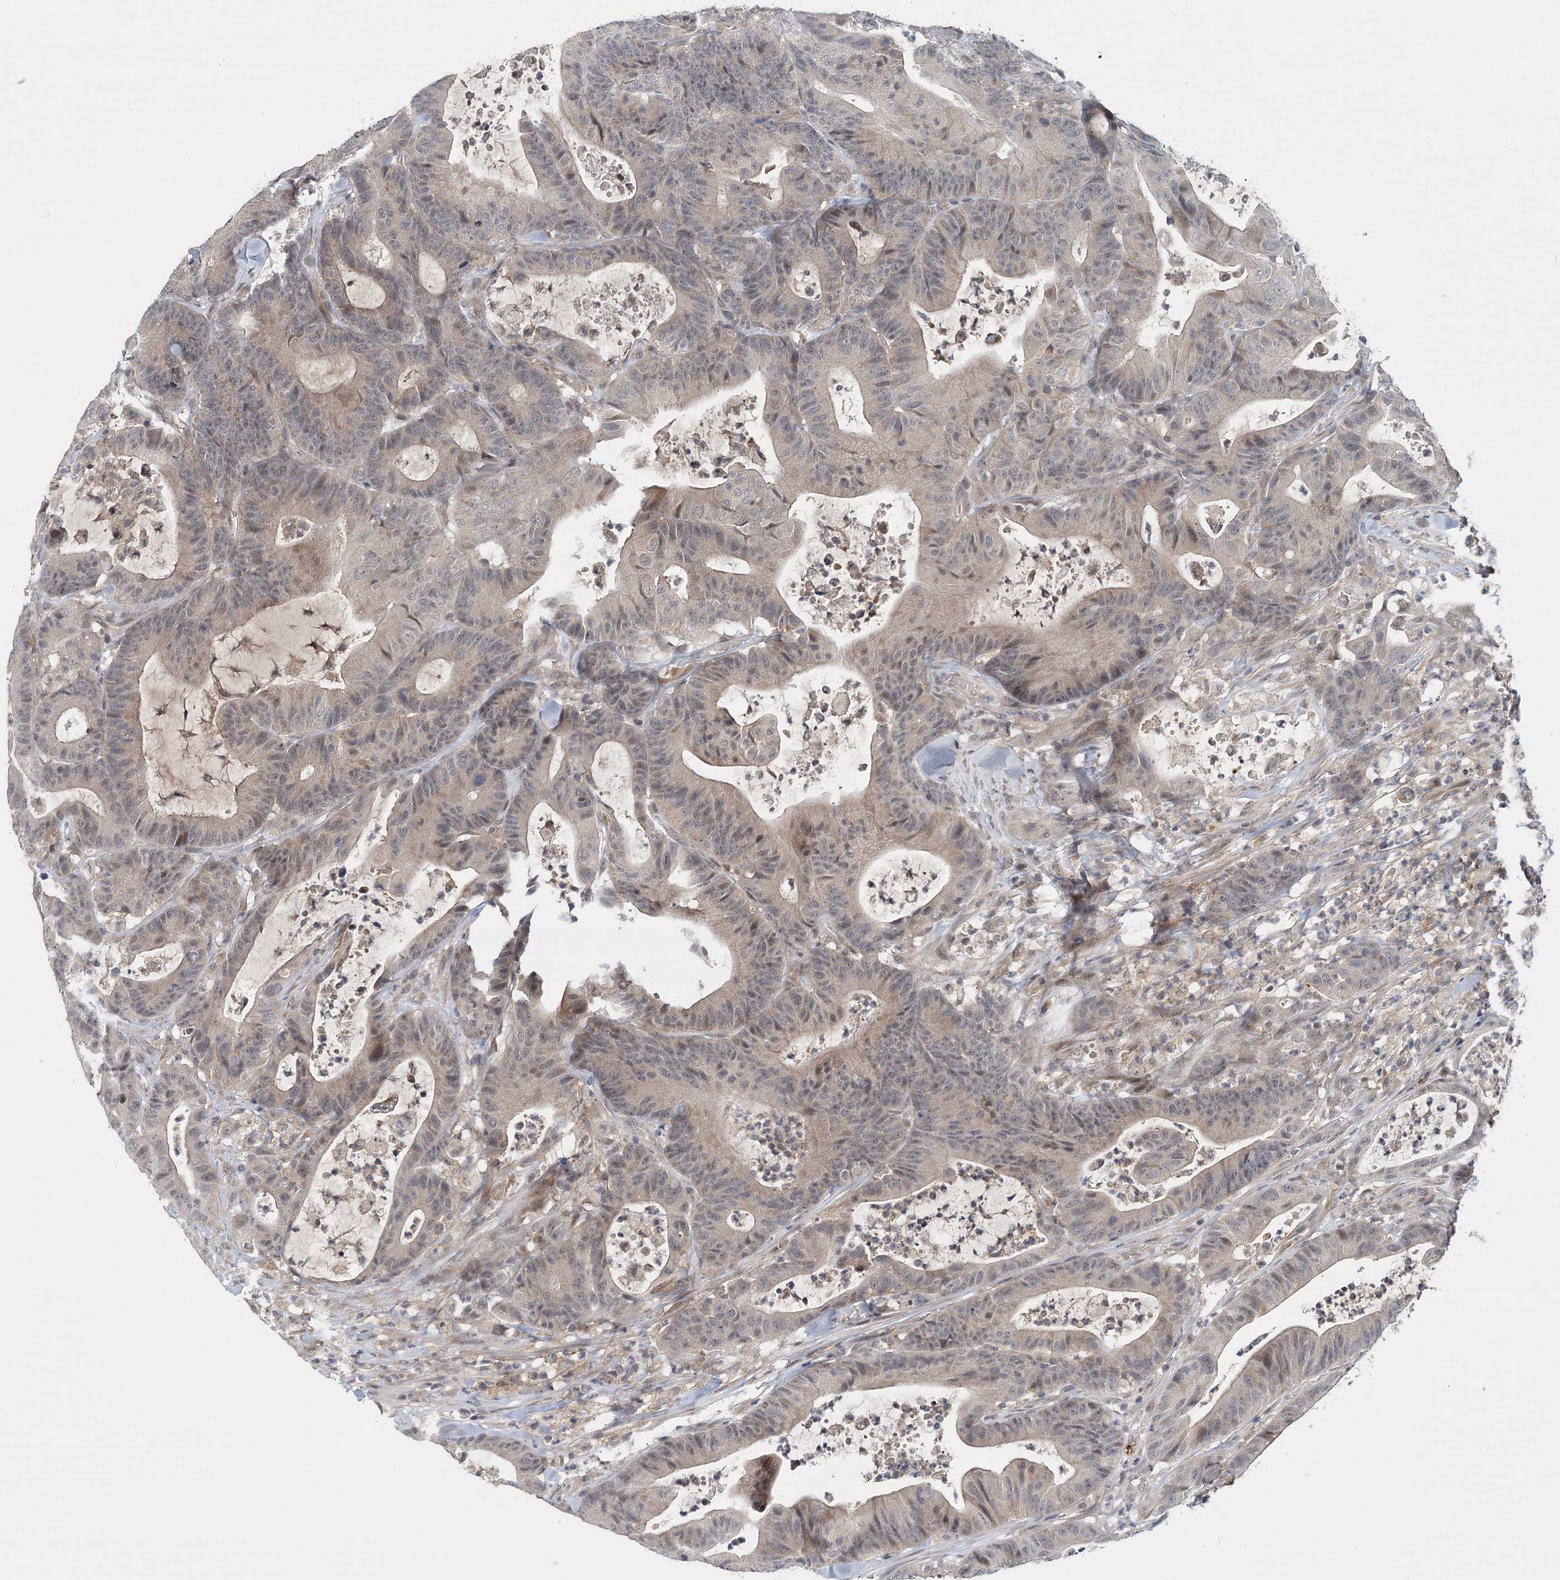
{"staining": {"intensity": "weak", "quantity": "<25%", "location": "cytoplasmic/membranous,nuclear"}, "tissue": "colorectal cancer", "cell_type": "Tumor cells", "image_type": "cancer", "snomed": [{"axis": "morphology", "description": "Adenocarcinoma, NOS"}, {"axis": "topography", "description": "Colon"}], "caption": "The photomicrograph reveals no staining of tumor cells in colorectal cancer (adenocarcinoma).", "gene": "AP3B1", "patient": {"sex": "female", "age": 84}}